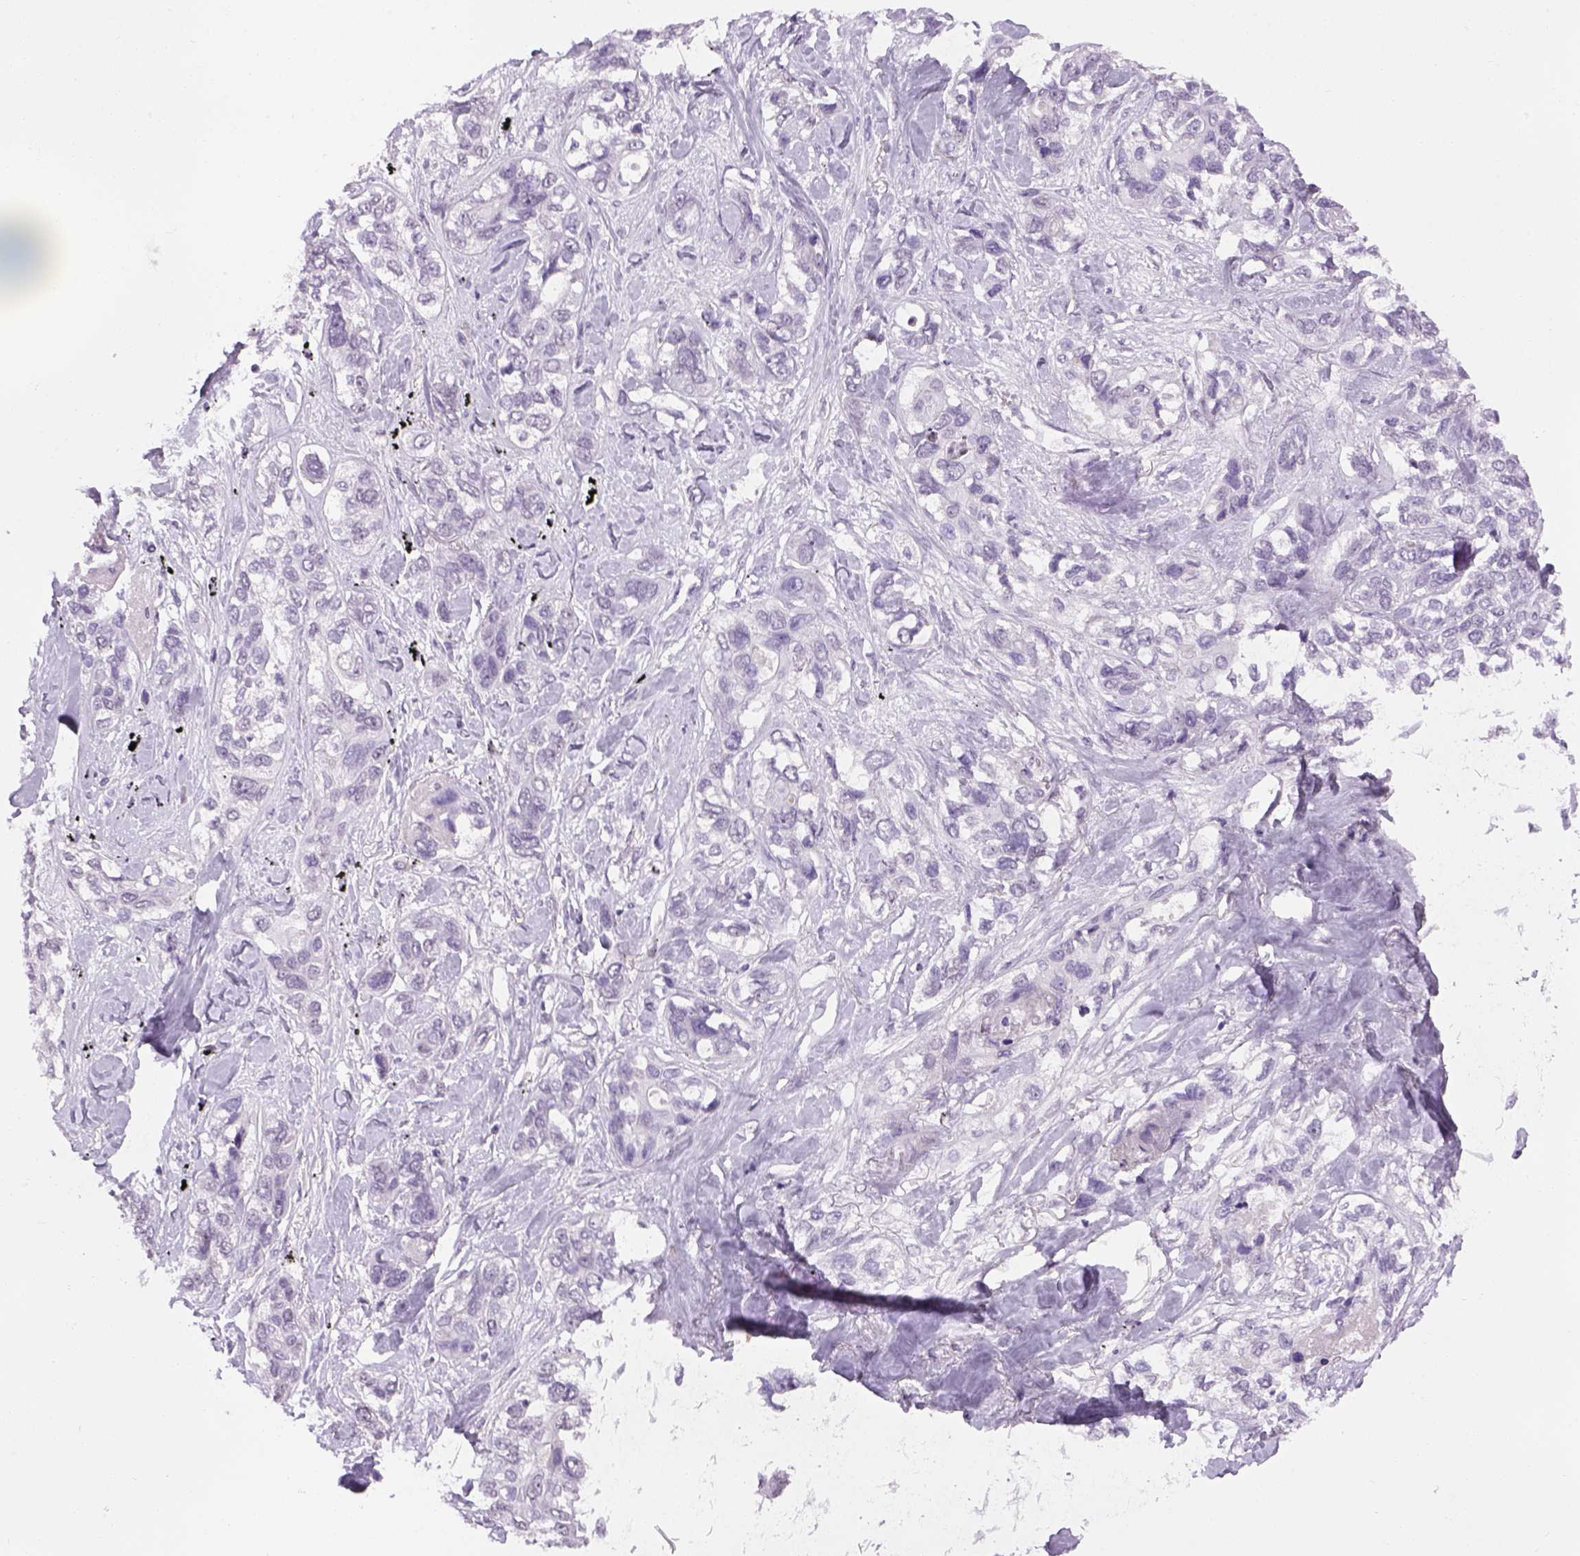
{"staining": {"intensity": "negative", "quantity": "none", "location": "none"}, "tissue": "lung cancer", "cell_type": "Tumor cells", "image_type": "cancer", "snomed": [{"axis": "morphology", "description": "Squamous cell carcinoma, NOS"}, {"axis": "topography", "description": "Lung"}], "caption": "Immunohistochemical staining of human lung cancer (squamous cell carcinoma) demonstrates no significant positivity in tumor cells. (DAB (3,3'-diaminobenzidine) immunohistochemistry (IHC) visualized using brightfield microscopy, high magnification).", "gene": "PRRT1", "patient": {"sex": "female", "age": 70}}